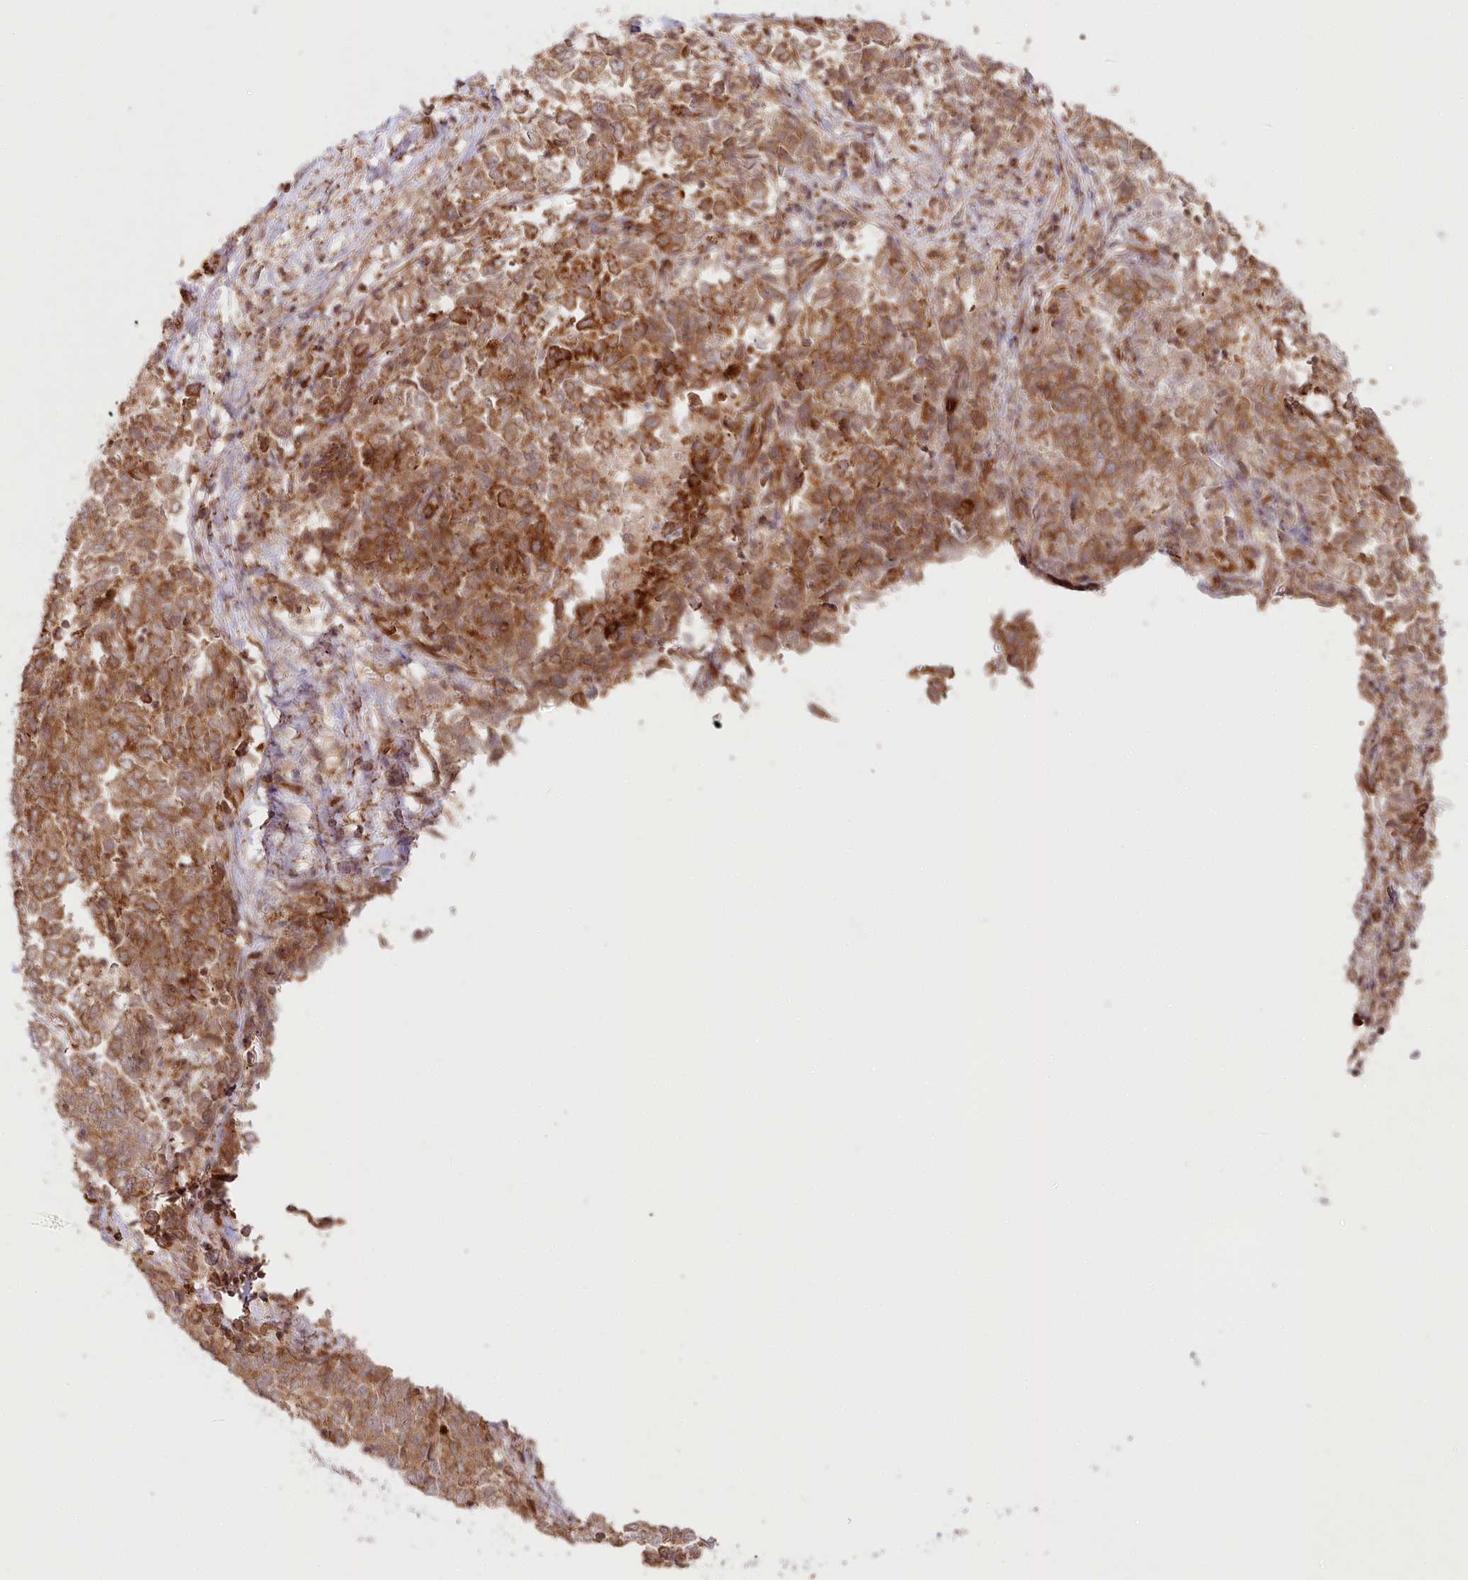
{"staining": {"intensity": "strong", "quantity": ">75%", "location": "cytoplasmic/membranous"}, "tissue": "endometrial cancer", "cell_type": "Tumor cells", "image_type": "cancer", "snomed": [{"axis": "morphology", "description": "Adenocarcinoma, NOS"}, {"axis": "topography", "description": "Endometrium"}], "caption": "IHC (DAB) staining of endometrial adenocarcinoma exhibits strong cytoplasmic/membranous protein staining in approximately >75% of tumor cells. The staining is performed using DAB (3,3'-diaminobenzidine) brown chromogen to label protein expression. The nuclei are counter-stained blue using hematoxylin.", "gene": "OTUD4", "patient": {"sex": "female", "age": 80}}